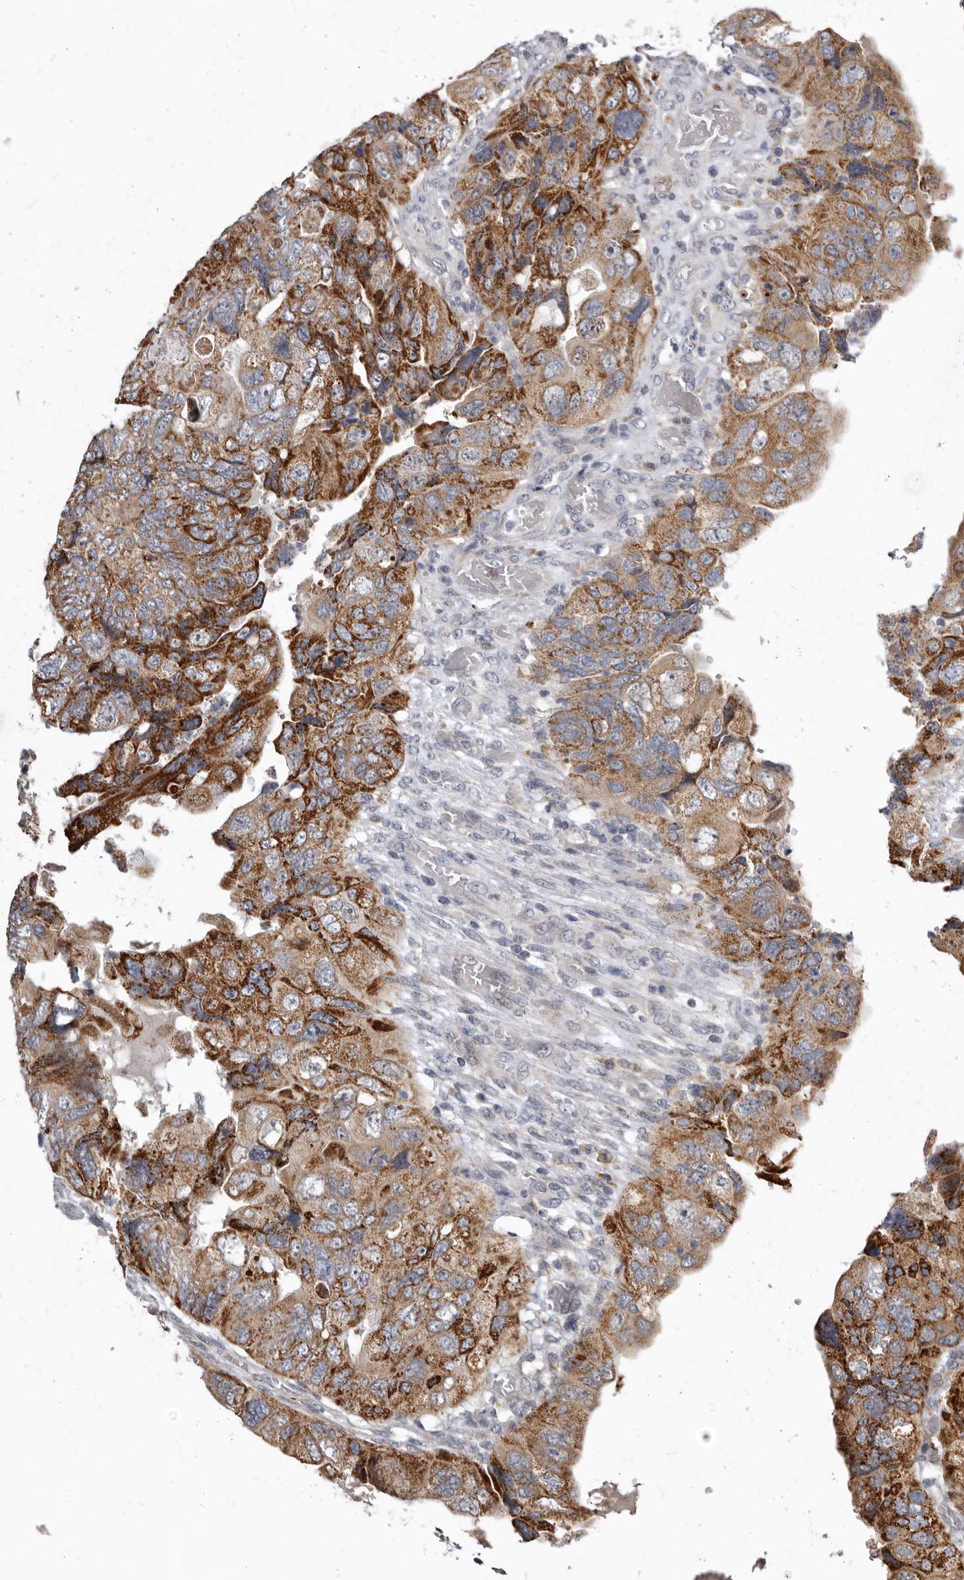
{"staining": {"intensity": "strong", "quantity": "25%-75%", "location": "cytoplasmic/membranous"}, "tissue": "colorectal cancer", "cell_type": "Tumor cells", "image_type": "cancer", "snomed": [{"axis": "morphology", "description": "Adenocarcinoma, NOS"}, {"axis": "topography", "description": "Rectum"}], "caption": "The micrograph shows staining of adenocarcinoma (colorectal), revealing strong cytoplasmic/membranous protein positivity (brown color) within tumor cells.", "gene": "SMC4", "patient": {"sex": "male", "age": 63}}